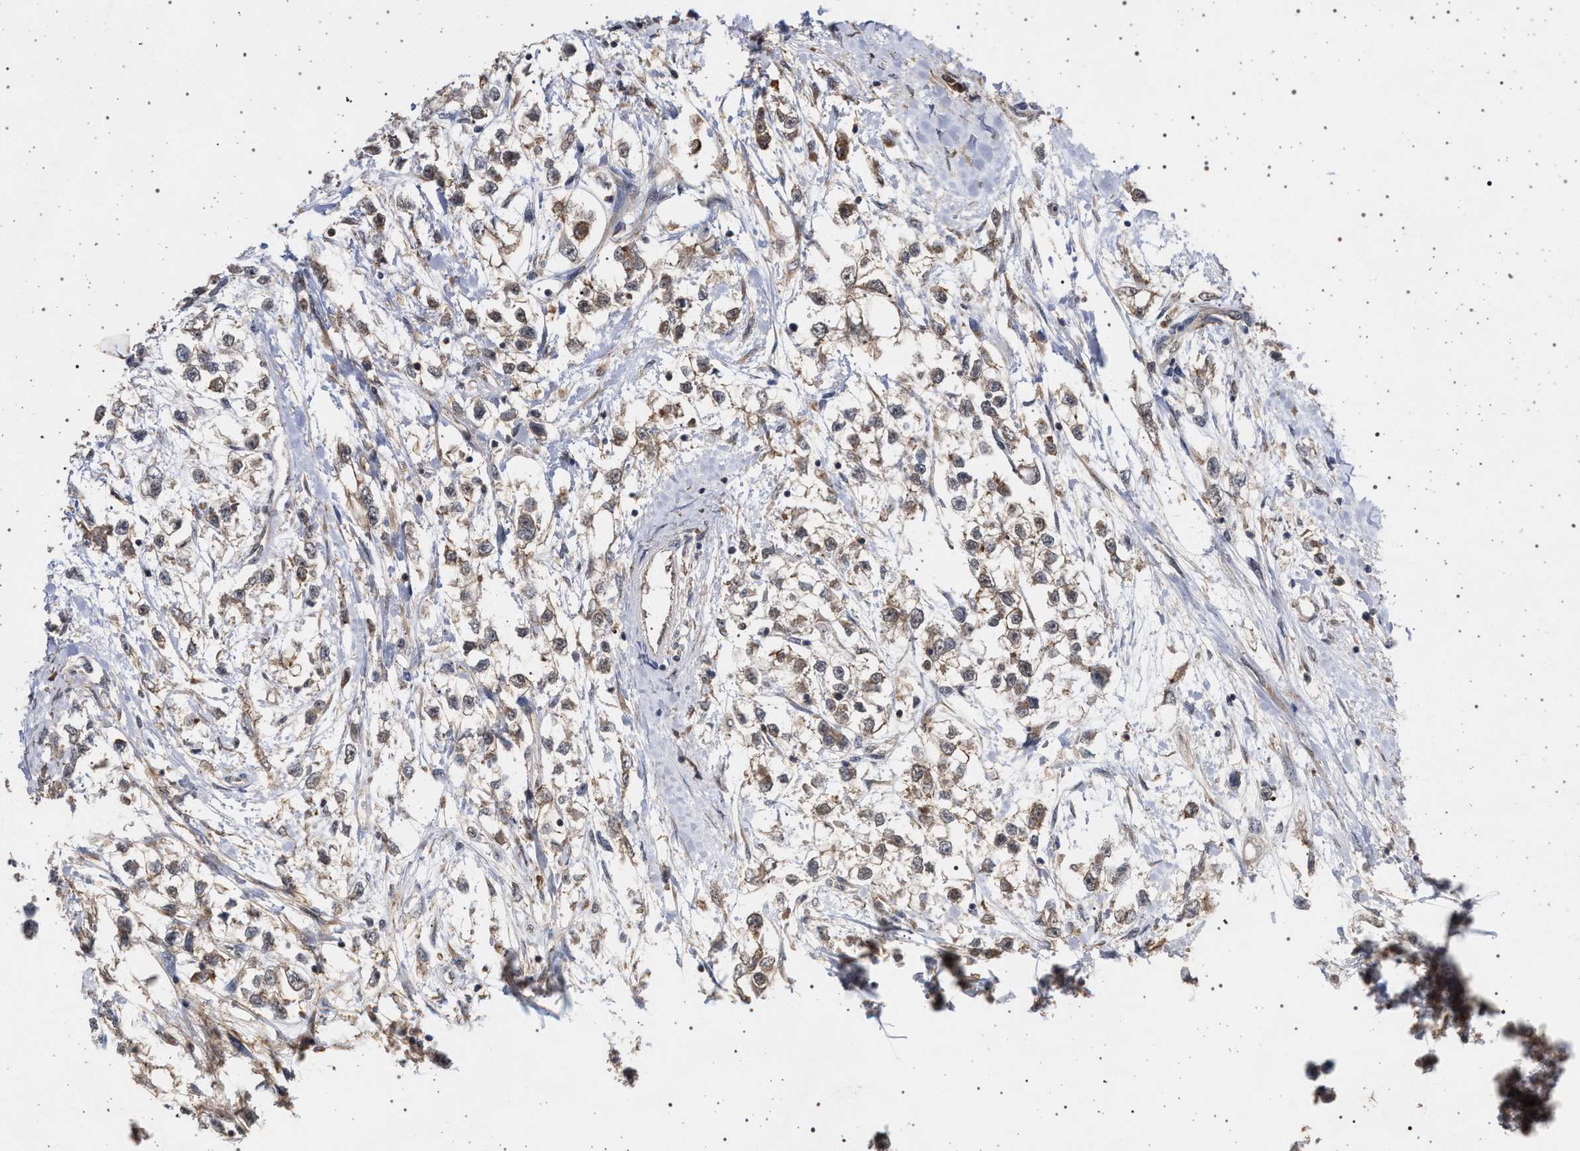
{"staining": {"intensity": "weak", "quantity": ">75%", "location": "cytoplasmic/membranous"}, "tissue": "testis cancer", "cell_type": "Tumor cells", "image_type": "cancer", "snomed": [{"axis": "morphology", "description": "Seminoma, NOS"}, {"axis": "morphology", "description": "Carcinoma, Embryonal, NOS"}, {"axis": "topography", "description": "Testis"}], "caption": "Testis cancer stained for a protein reveals weak cytoplasmic/membranous positivity in tumor cells.", "gene": "IFT20", "patient": {"sex": "male", "age": 51}}